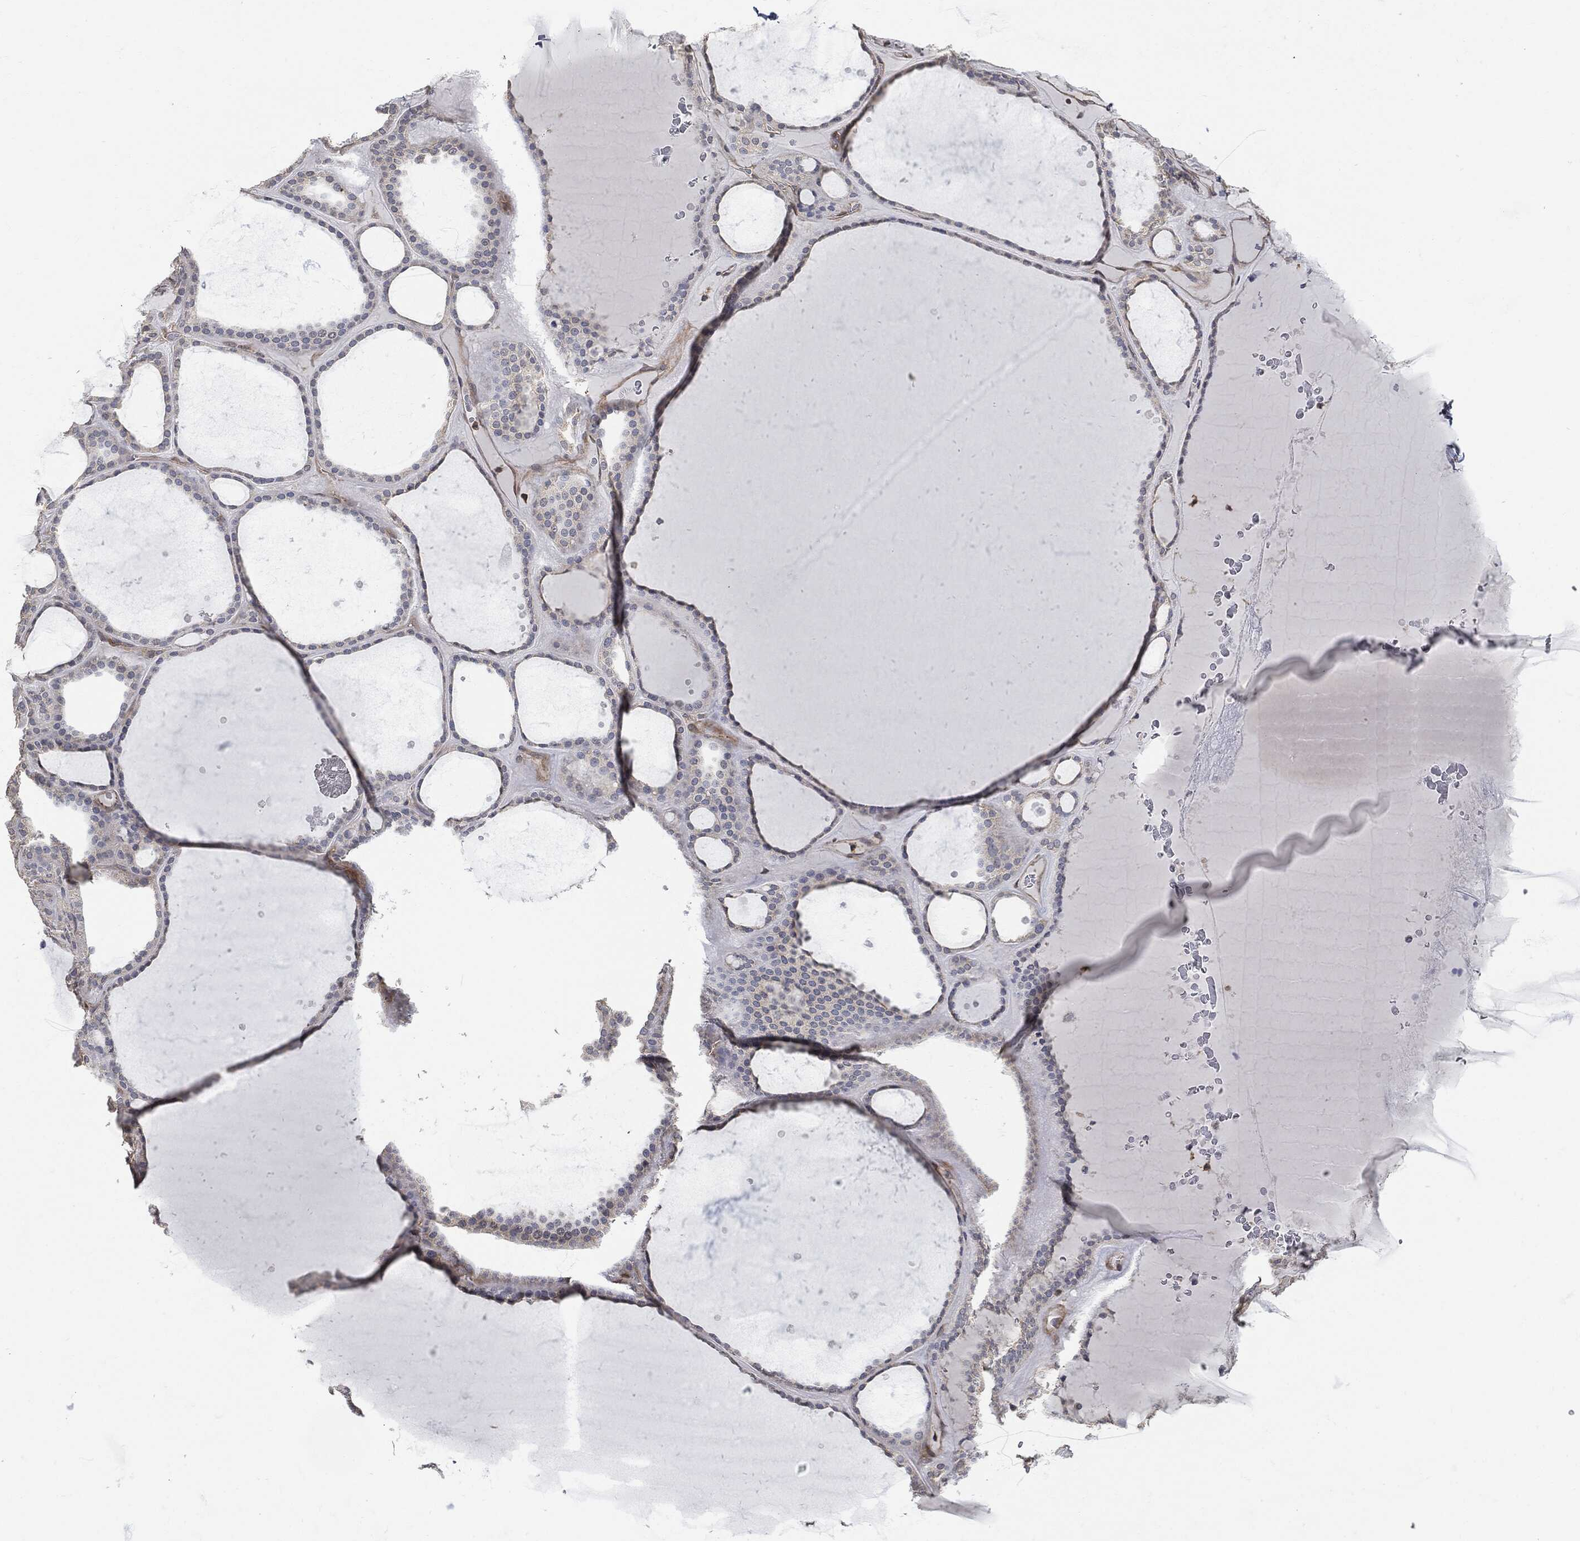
{"staining": {"intensity": "negative", "quantity": "none", "location": "none"}, "tissue": "thyroid gland", "cell_type": "Glandular cells", "image_type": "normal", "snomed": [{"axis": "morphology", "description": "Normal tissue, NOS"}, {"axis": "topography", "description": "Thyroid gland"}], "caption": "IHC of benign human thyroid gland exhibits no staining in glandular cells. Nuclei are stained in blue.", "gene": "PSMB10", "patient": {"sex": "male", "age": 63}}